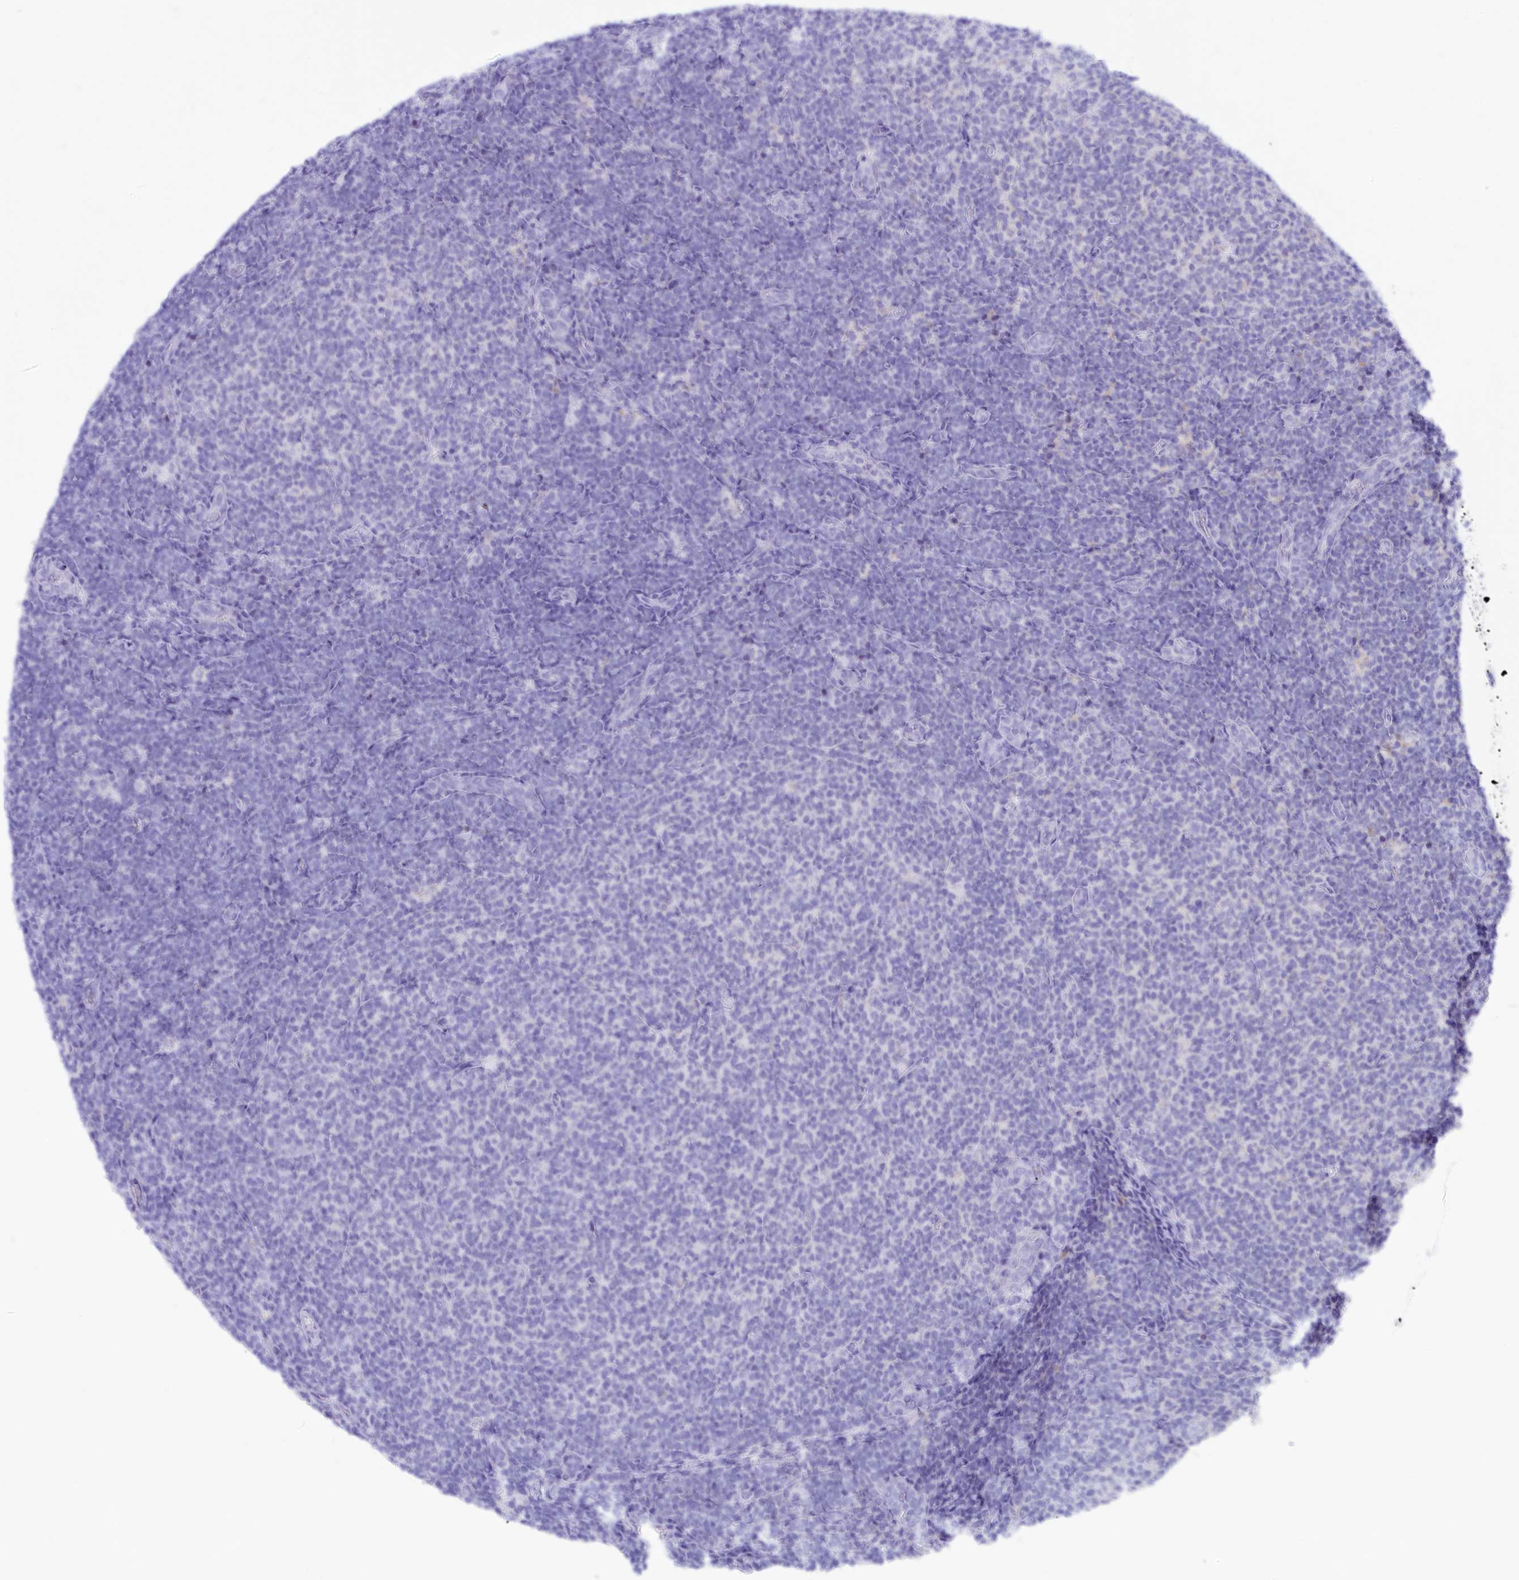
{"staining": {"intensity": "negative", "quantity": "none", "location": "none"}, "tissue": "lymphoma", "cell_type": "Tumor cells", "image_type": "cancer", "snomed": [{"axis": "morphology", "description": "Malignant lymphoma, non-Hodgkin's type, Low grade"}, {"axis": "topography", "description": "Lymph node"}], "caption": "IHC micrograph of human low-grade malignant lymphoma, non-Hodgkin's type stained for a protein (brown), which shows no staining in tumor cells.", "gene": "GLYATL1", "patient": {"sex": "male", "age": 66}}